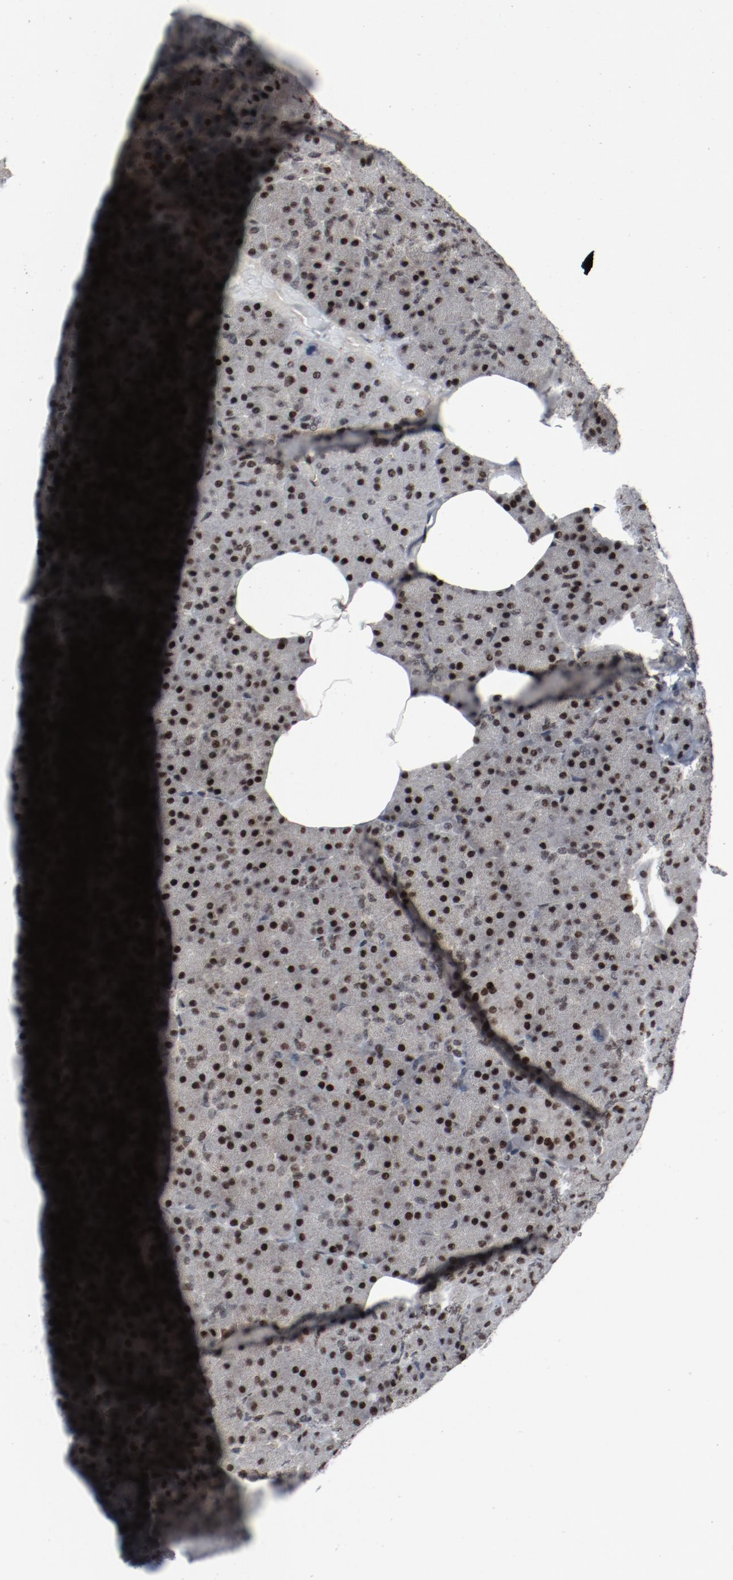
{"staining": {"intensity": "strong", "quantity": ">75%", "location": "nuclear"}, "tissue": "pancreas", "cell_type": "Exocrine glandular cells", "image_type": "normal", "snomed": [{"axis": "morphology", "description": "Normal tissue, NOS"}, {"axis": "topography", "description": "Pancreas"}], "caption": "This micrograph displays unremarkable pancreas stained with immunohistochemistry to label a protein in brown. The nuclear of exocrine glandular cells show strong positivity for the protein. Nuclei are counter-stained blue.", "gene": "JMJD6", "patient": {"sex": "female", "age": 35}}